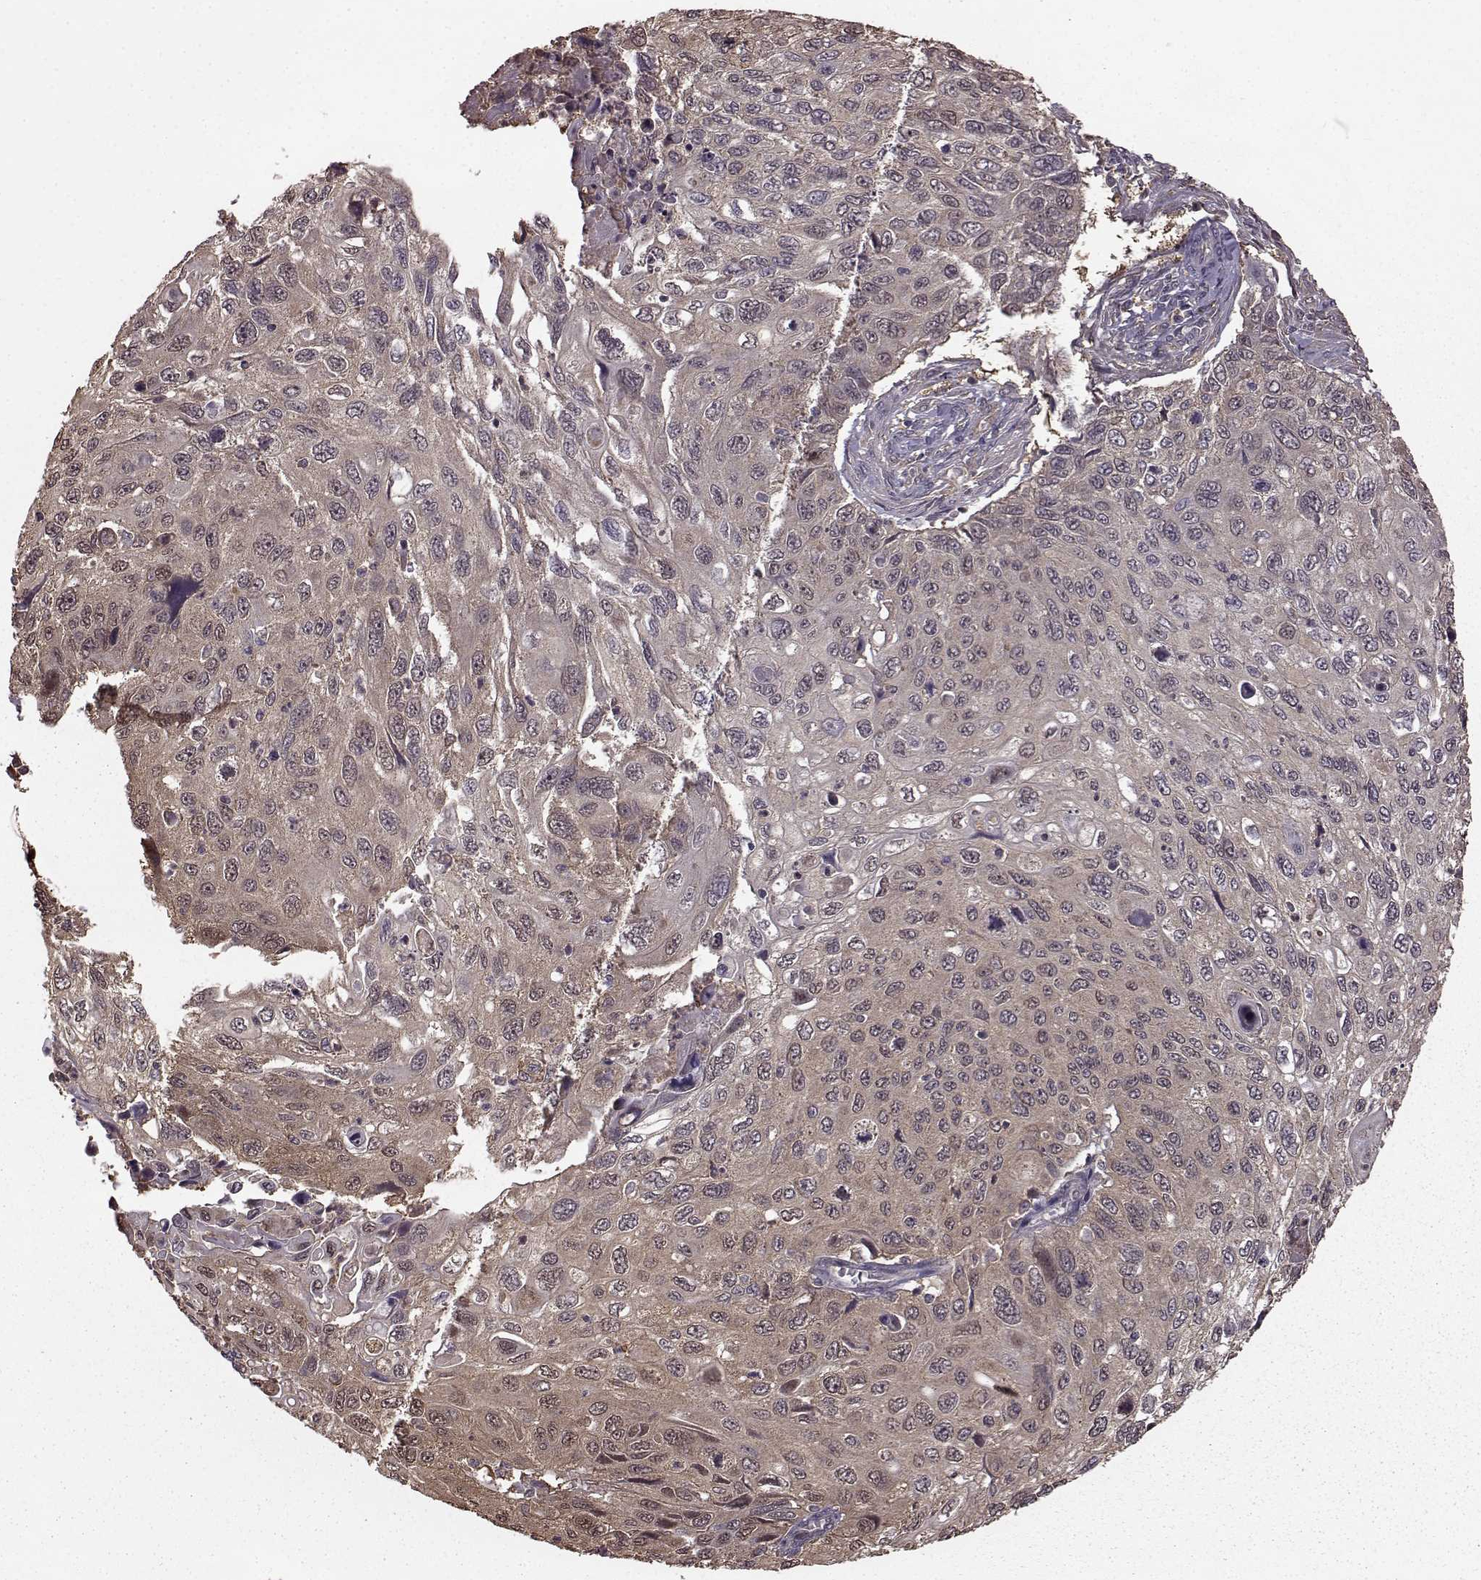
{"staining": {"intensity": "weak", "quantity": "<25%", "location": "cytoplasmic/membranous"}, "tissue": "cervical cancer", "cell_type": "Tumor cells", "image_type": "cancer", "snomed": [{"axis": "morphology", "description": "Squamous cell carcinoma, NOS"}, {"axis": "topography", "description": "Cervix"}], "caption": "Immunohistochemistry histopathology image of neoplastic tissue: human squamous cell carcinoma (cervical) stained with DAB demonstrates no significant protein staining in tumor cells.", "gene": "NME1-NME2", "patient": {"sex": "female", "age": 70}}